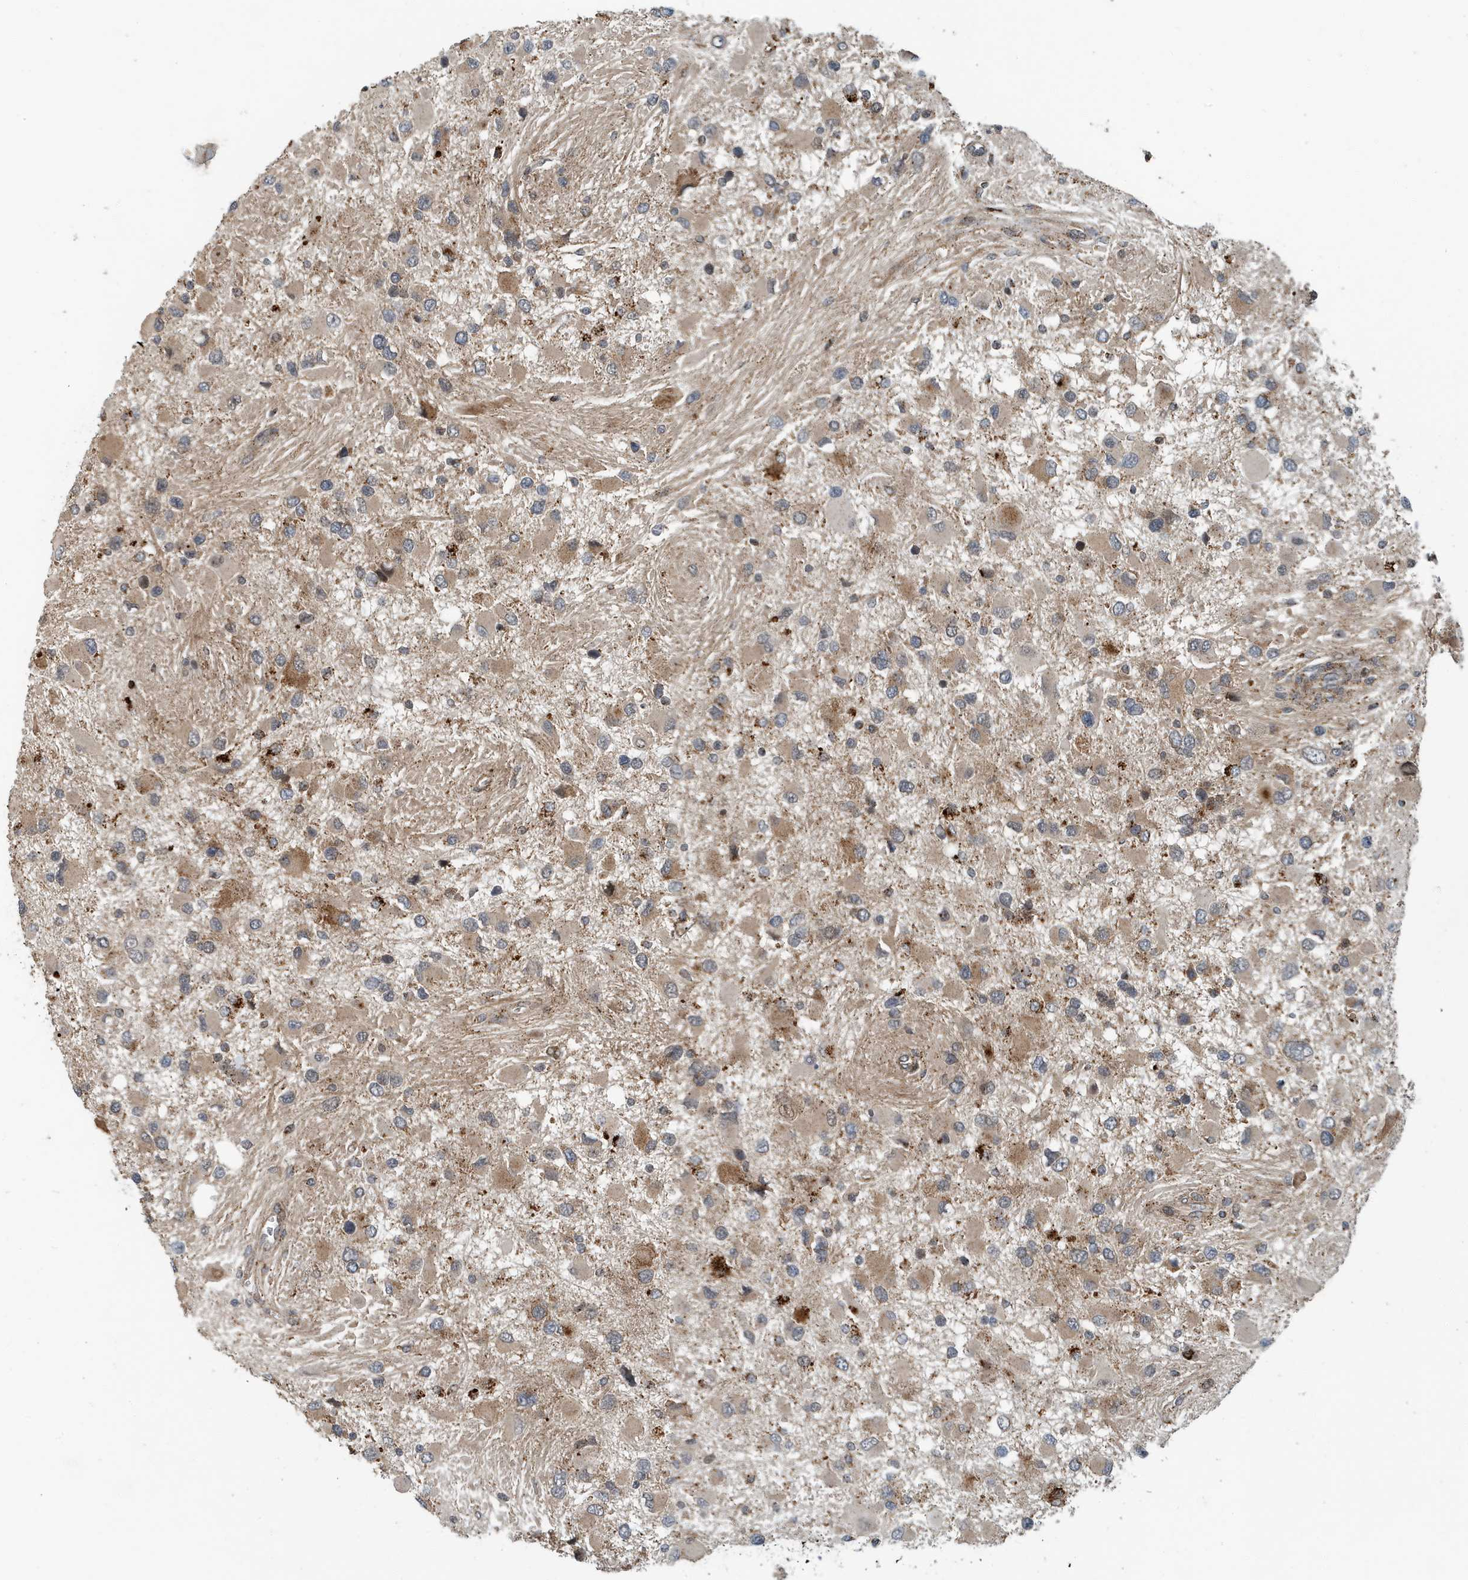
{"staining": {"intensity": "moderate", "quantity": "25%-75%", "location": "cytoplasmic/membranous"}, "tissue": "glioma", "cell_type": "Tumor cells", "image_type": "cancer", "snomed": [{"axis": "morphology", "description": "Glioma, malignant, High grade"}, {"axis": "topography", "description": "Brain"}], "caption": "Immunohistochemical staining of human glioma displays moderate cytoplasmic/membranous protein expression in about 25%-75% of tumor cells.", "gene": "KIF15", "patient": {"sex": "male", "age": 53}}